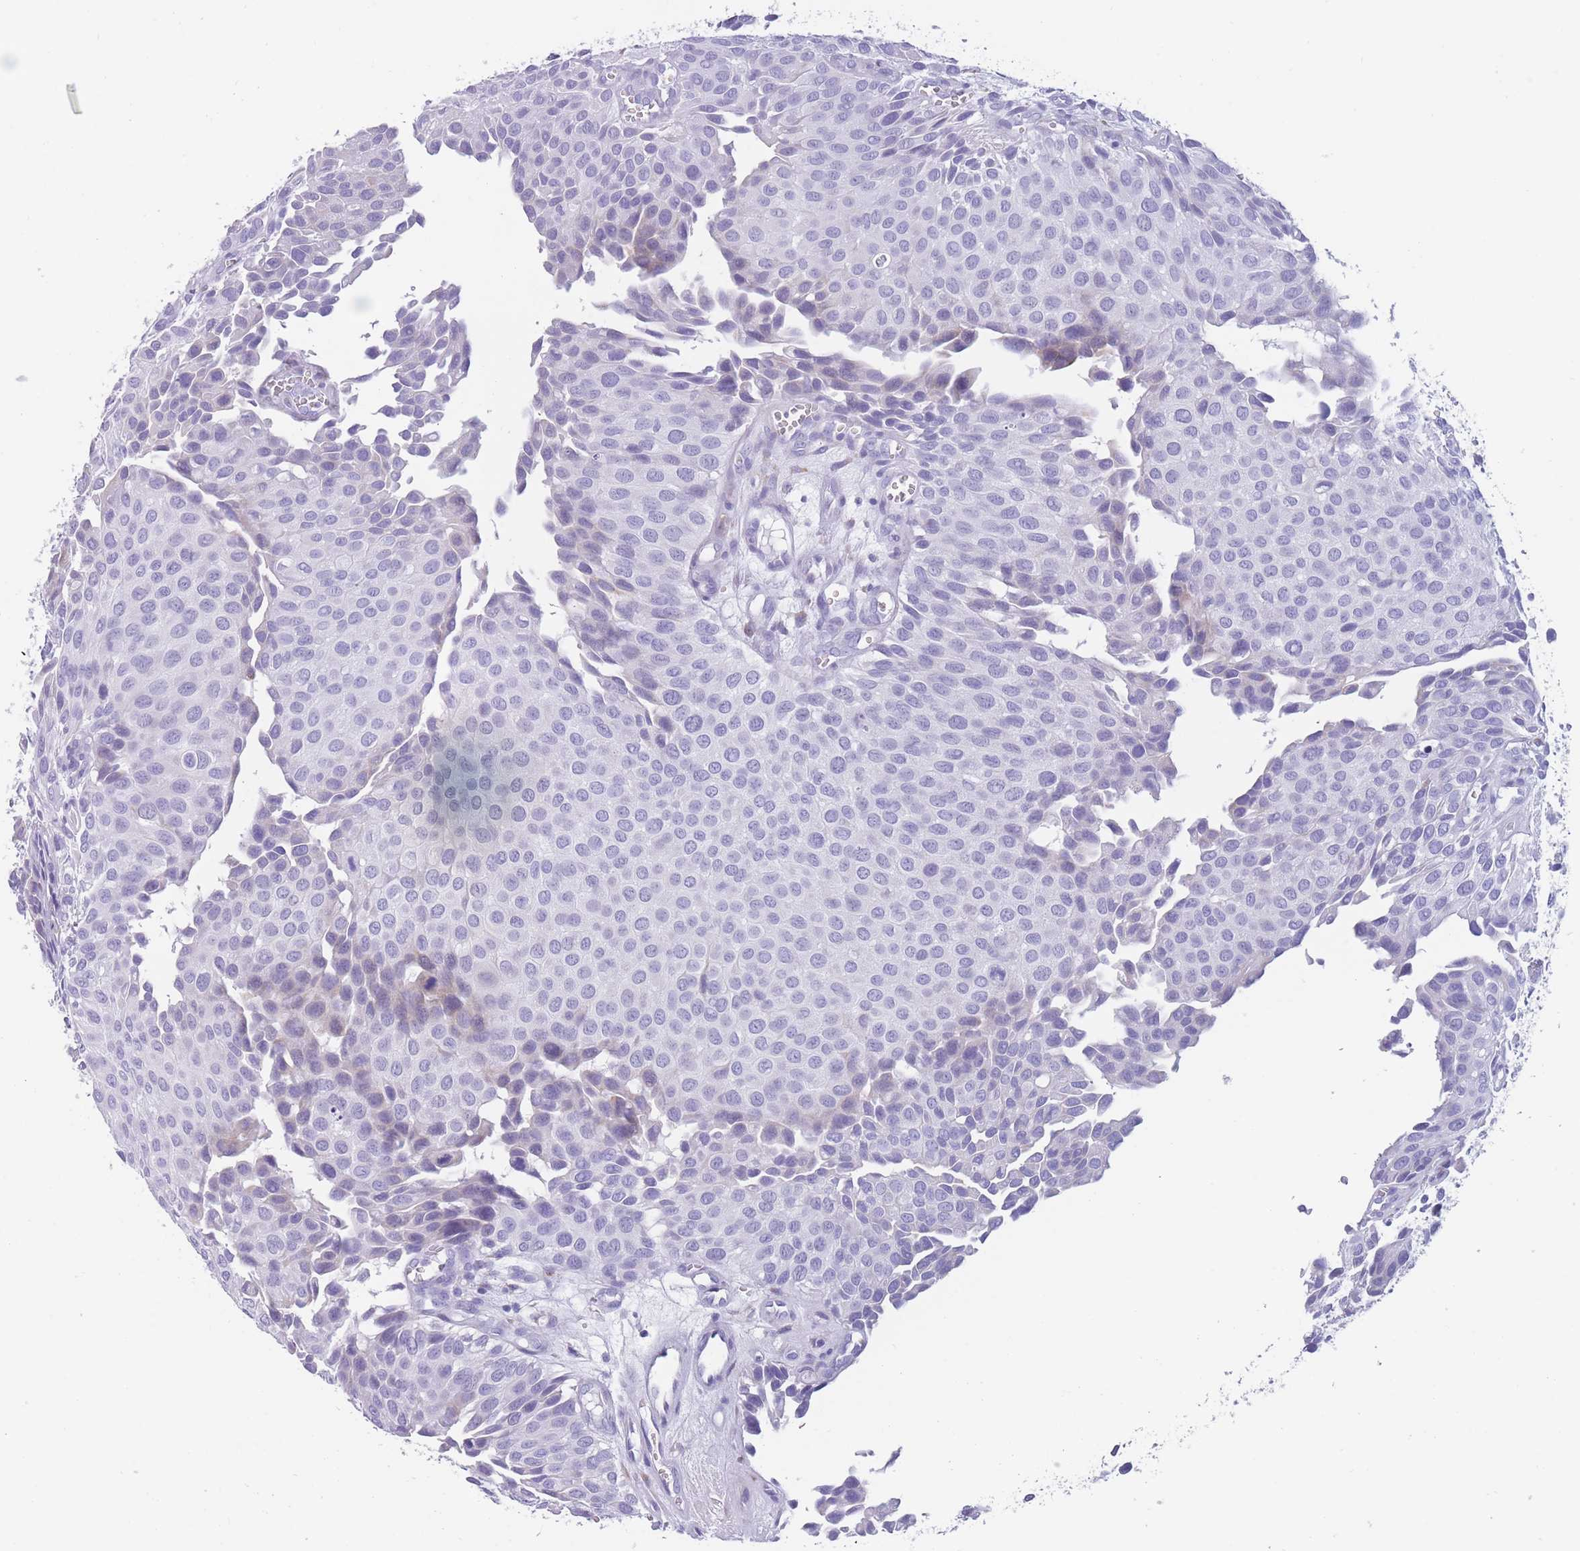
{"staining": {"intensity": "negative", "quantity": "none", "location": "none"}, "tissue": "urothelial cancer", "cell_type": "Tumor cells", "image_type": "cancer", "snomed": [{"axis": "morphology", "description": "Urothelial carcinoma, Low grade"}, {"axis": "topography", "description": "Urinary bladder"}], "caption": "DAB (3,3'-diaminobenzidine) immunohistochemical staining of urothelial cancer demonstrates no significant positivity in tumor cells.", "gene": "COL27A1", "patient": {"sex": "male", "age": 88}}